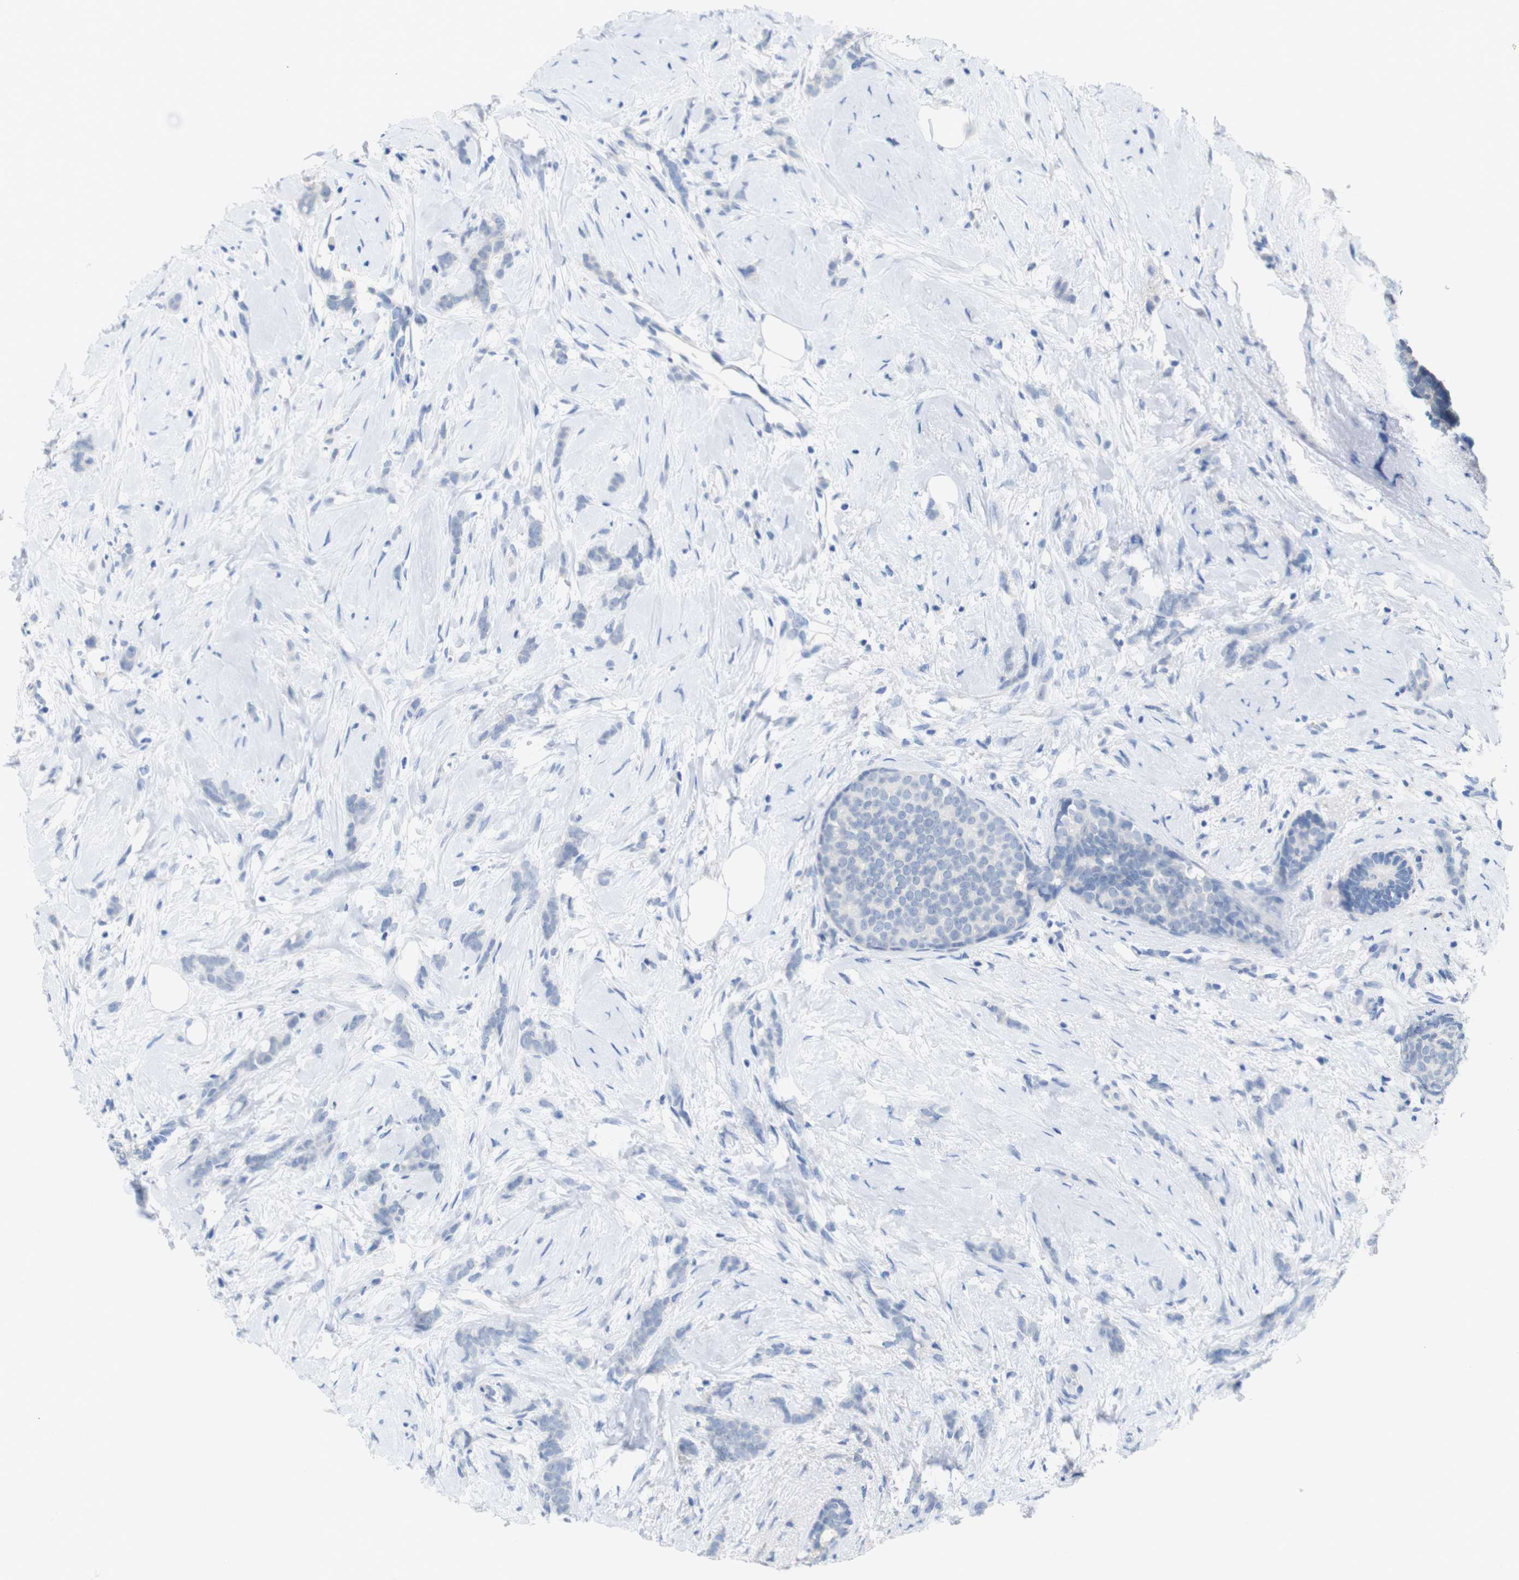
{"staining": {"intensity": "negative", "quantity": "none", "location": "none"}, "tissue": "breast cancer", "cell_type": "Tumor cells", "image_type": "cancer", "snomed": [{"axis": "morphology", "description": "Lobular carcinoma, in situ"}, {"axis": "morphology", "description": "Lobular carcinoma"}, {"axis": "topography", "description": "Breast"}], "caption": "High power microscopy histopathology image of an immunohistochemistry photomicrograph of breast cancer, revealing no significant positivity in tumor cells.", "gene": "LAG3", "patient": {"sex": "female", "age": 41}}